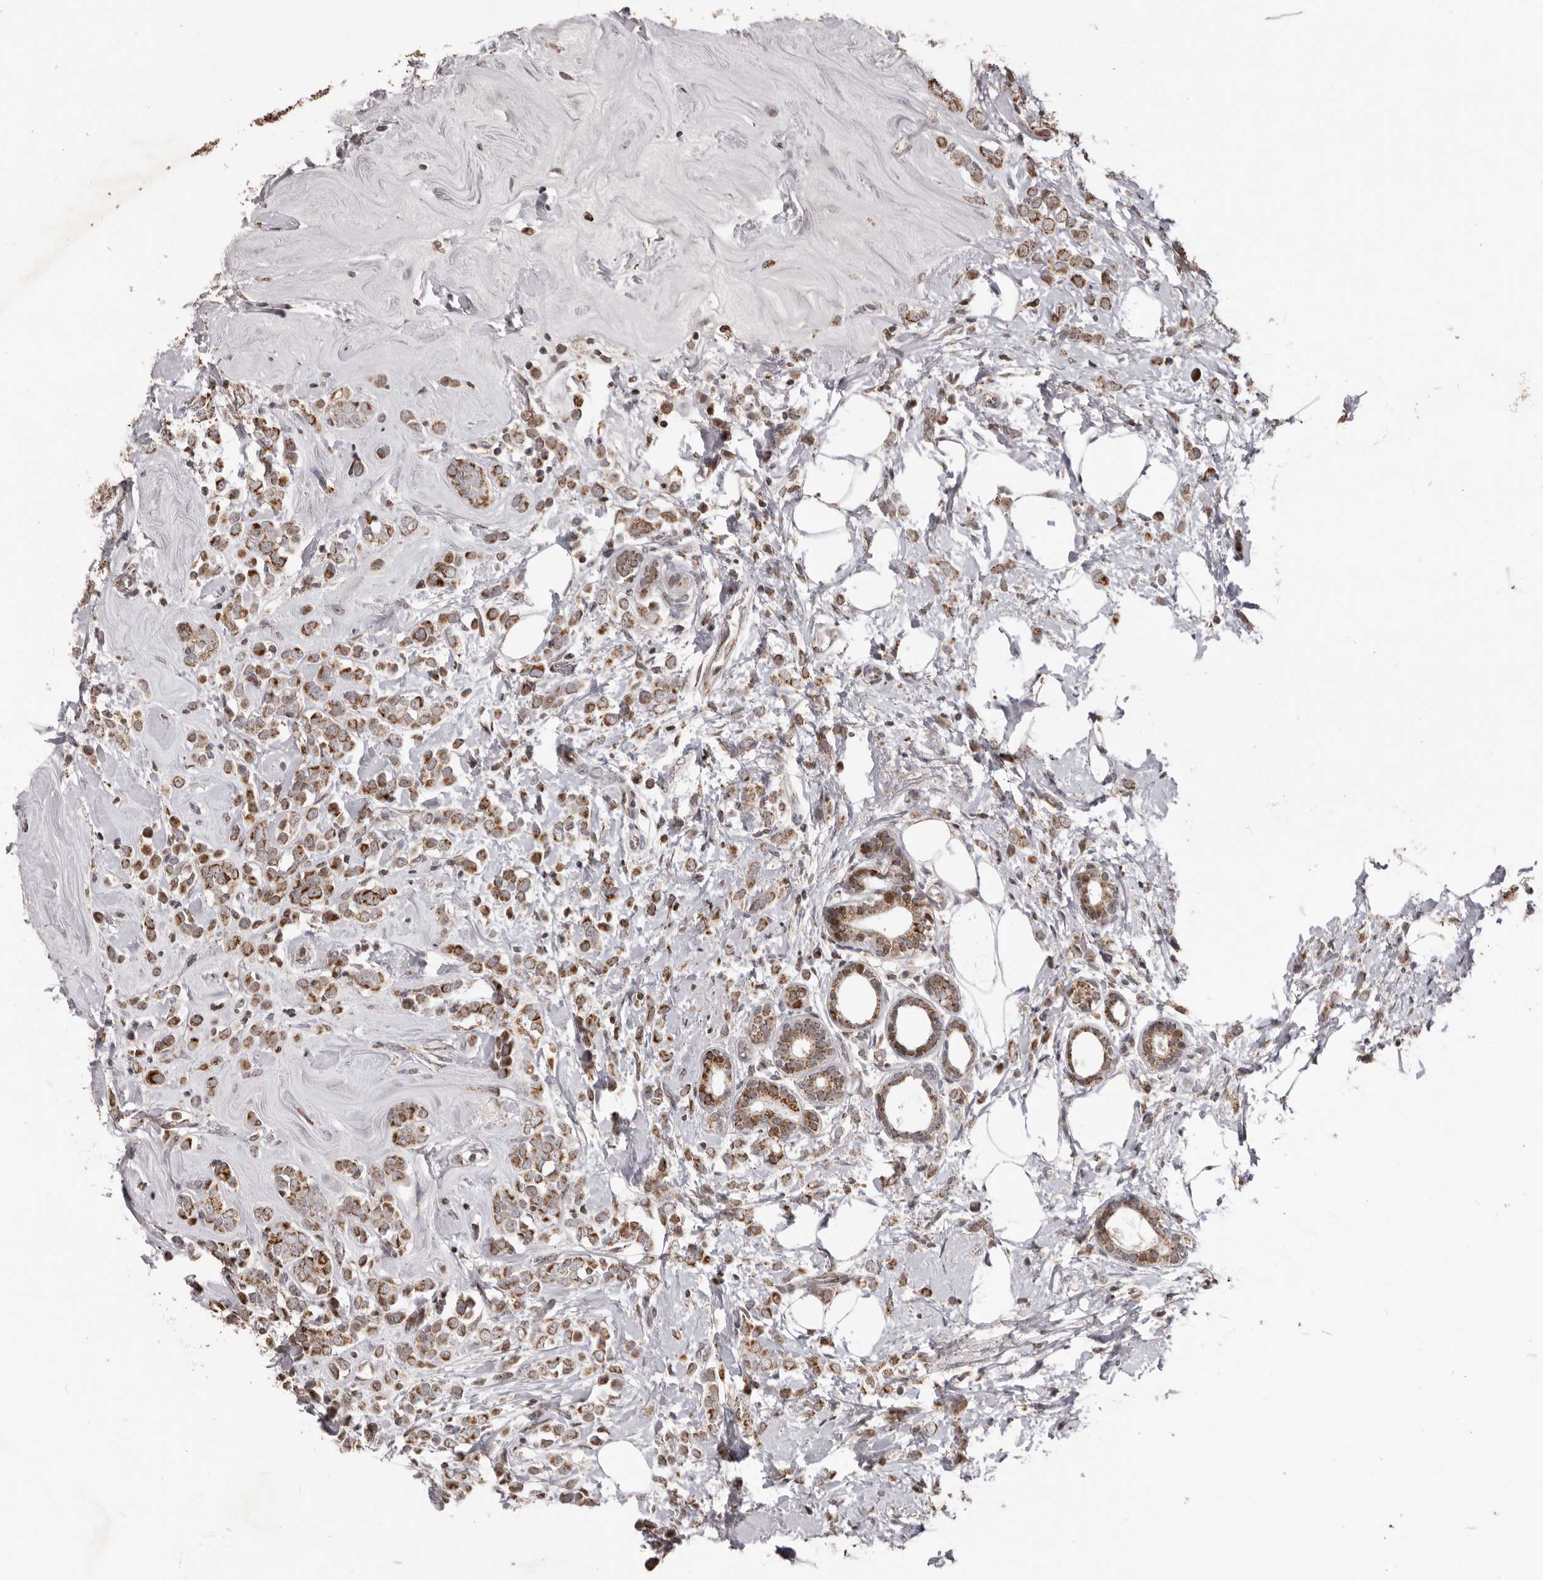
{"staining": {"intensity": "moderate", "quantity": ">75%", "location": "cytoplasmic/membranous"}, "tissue": "breast cancer", "cell_type": "Tumor cells", "image_type": "cancer", "snomed": [{"axis": "morphology", "description": "Lobular carcinoma"}, {"axis": "topography", "description": "Breast"}], "caption": "Protein staining by immunohistochemistry displays moderate cytoplasmic/membranous staining in about >75% of tumor cells in breast cancer (lobular carcinoma).", "gene": "C17orf99", "patient": {"sex": "female", "age": 47}}